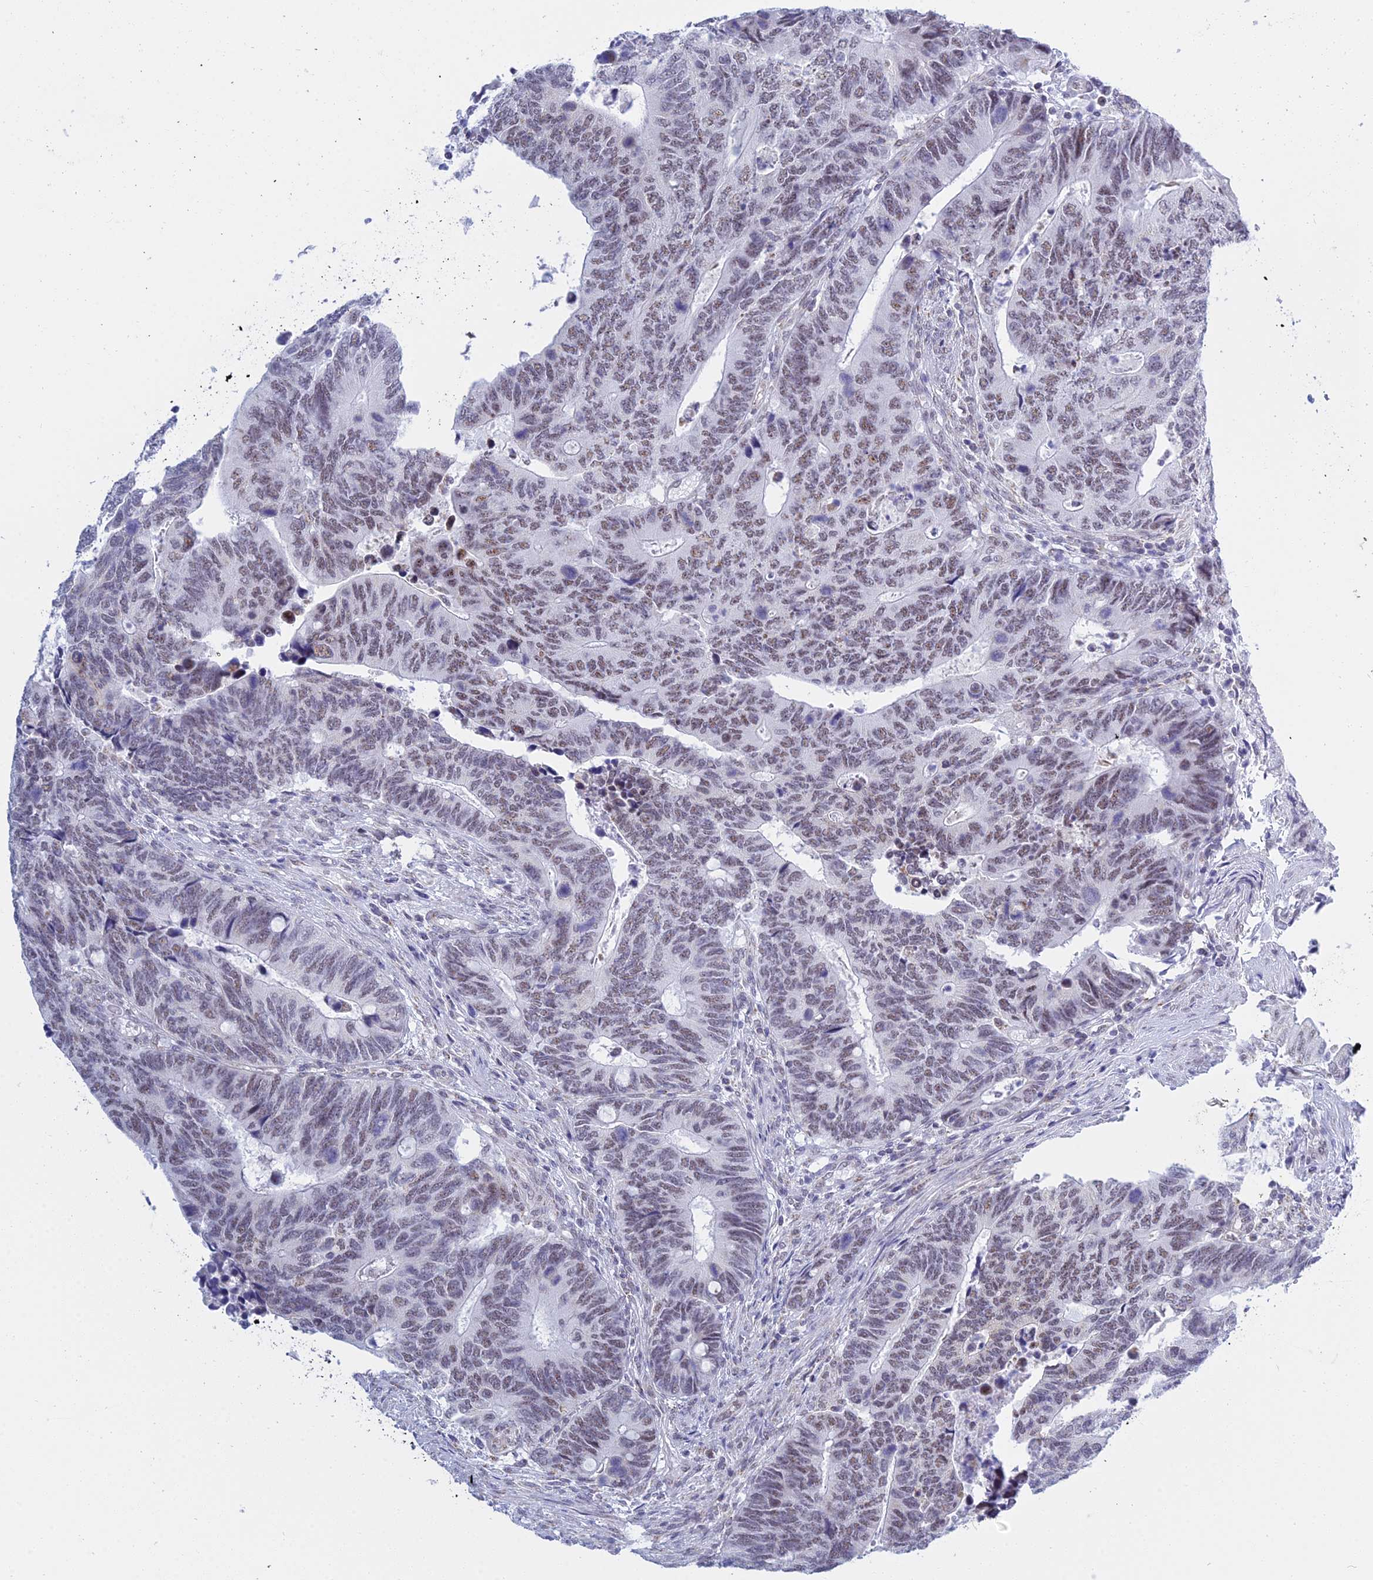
{"staining": {"intensity": "weak", "quantity": "25%-75%", "location": "nuclear"}, "tissue": "colorectal cancer", "cell_type": "Tumor cells", "image_type": "cancer", "snomed": [{"axis": "morphology", "description": "Adenocarcinoma, NOS"}, {"axis": "topography", "description": "Colon"}], "caption": "Immunohistochemistry (DAB (3,3'-diaminobenzidine)) staining of human colorectal cancer (adenocarcinoma) shows weak nuclear protein staining in about 25%-75% of tumor cells.", "gene": "KLF14", "patient": {"sex": "male", "age": 87}}